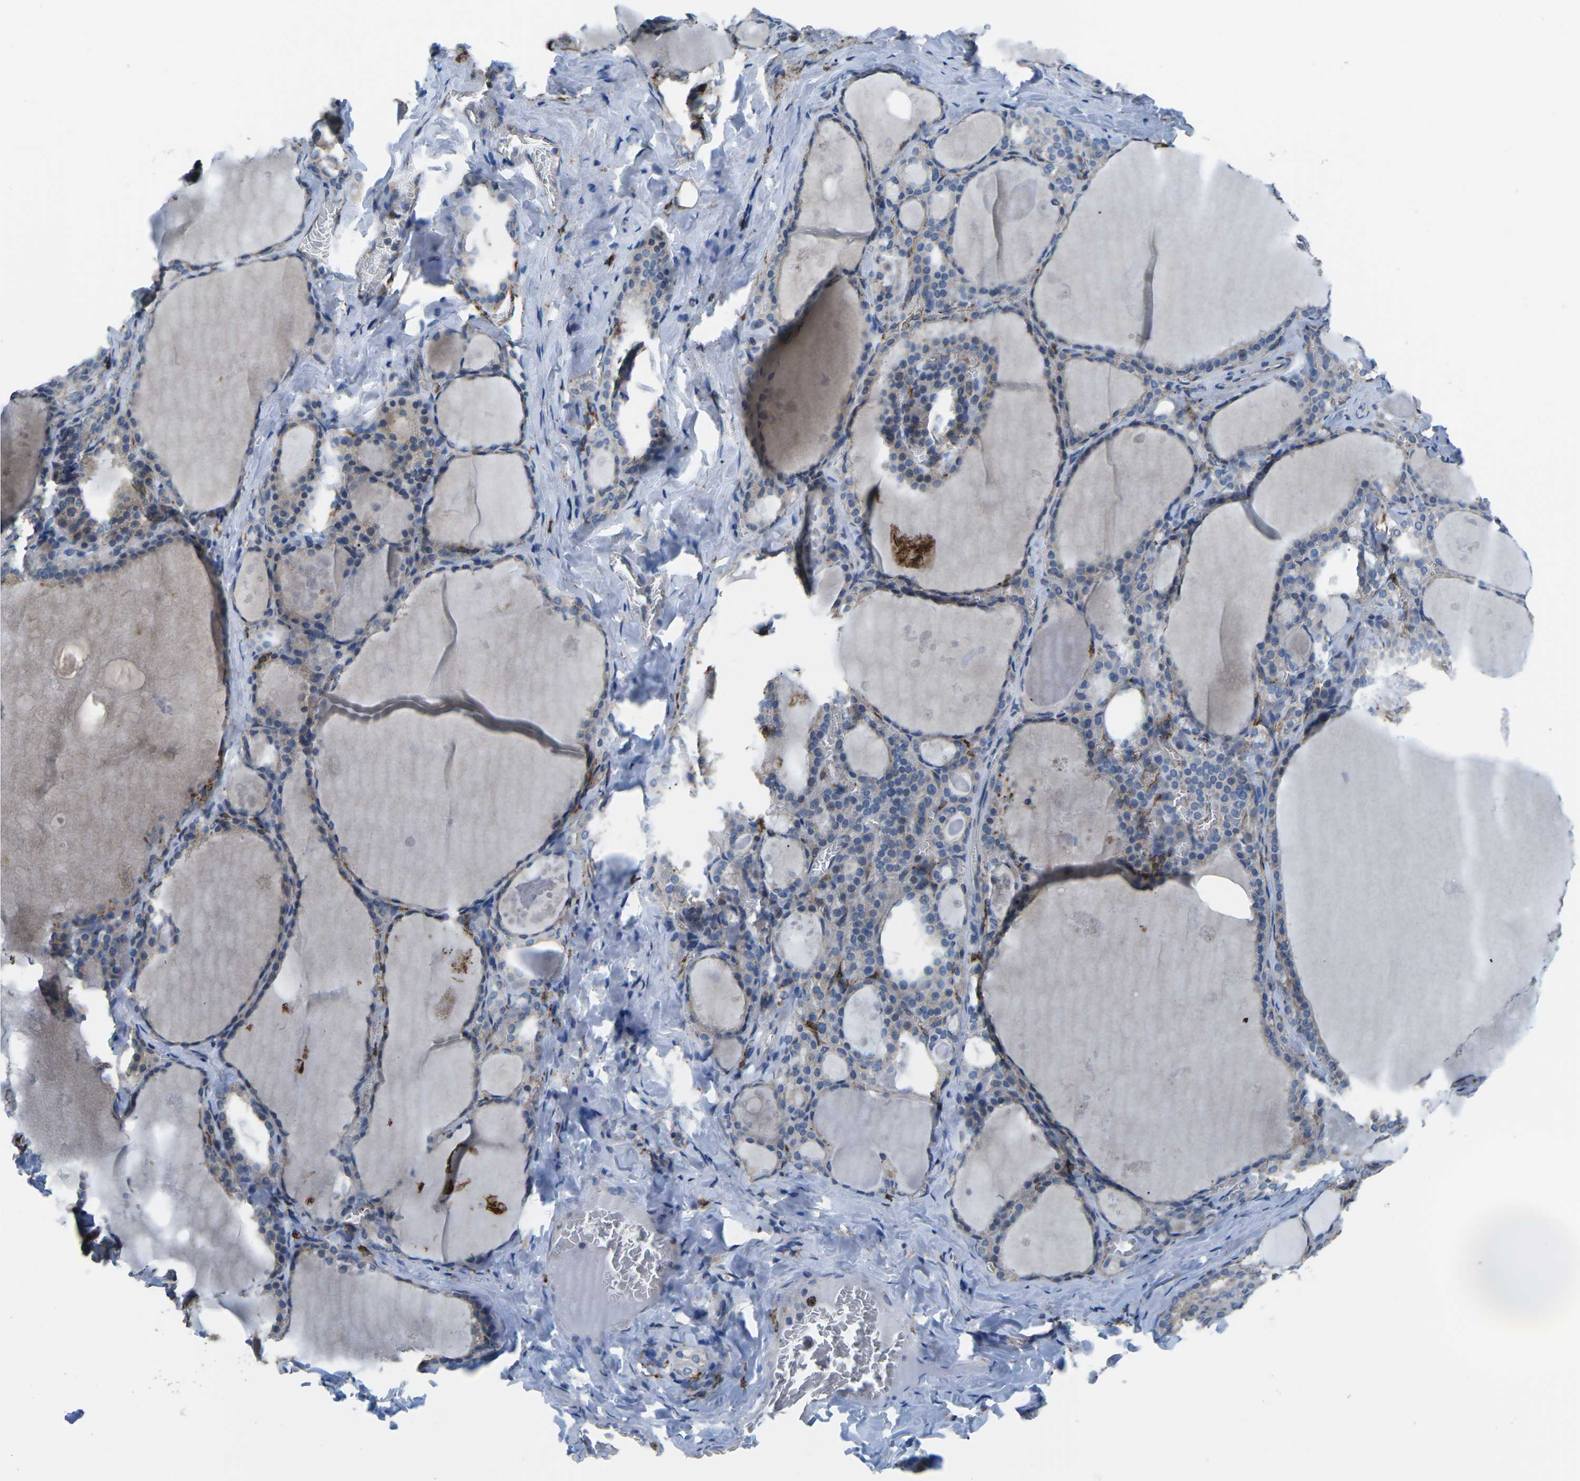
{"staining": {"intensity": "weak", "quantity": "25%-75%", "location": "cytoplasmic/membranous"}, "tissue": "thyroid gland", "cell_type": "Glandular cells", "image_type": "normal", "snomed": [{"axis": "morphology", "description": "Normal tissue, NOS"}, {"axis": "topography", "description": "Thyroid gland"}], "caption": "Protein staining of benign thyroid gland shows weak cytoplasmic/membranous expression in approximately 25%-75% of glandular cells. Immunohistochemistry (ihc) stains the protein in brown and the nuclei are stained blue.", "gene": "PTPN1", "patient": {"sex": "male", "age": 56}}